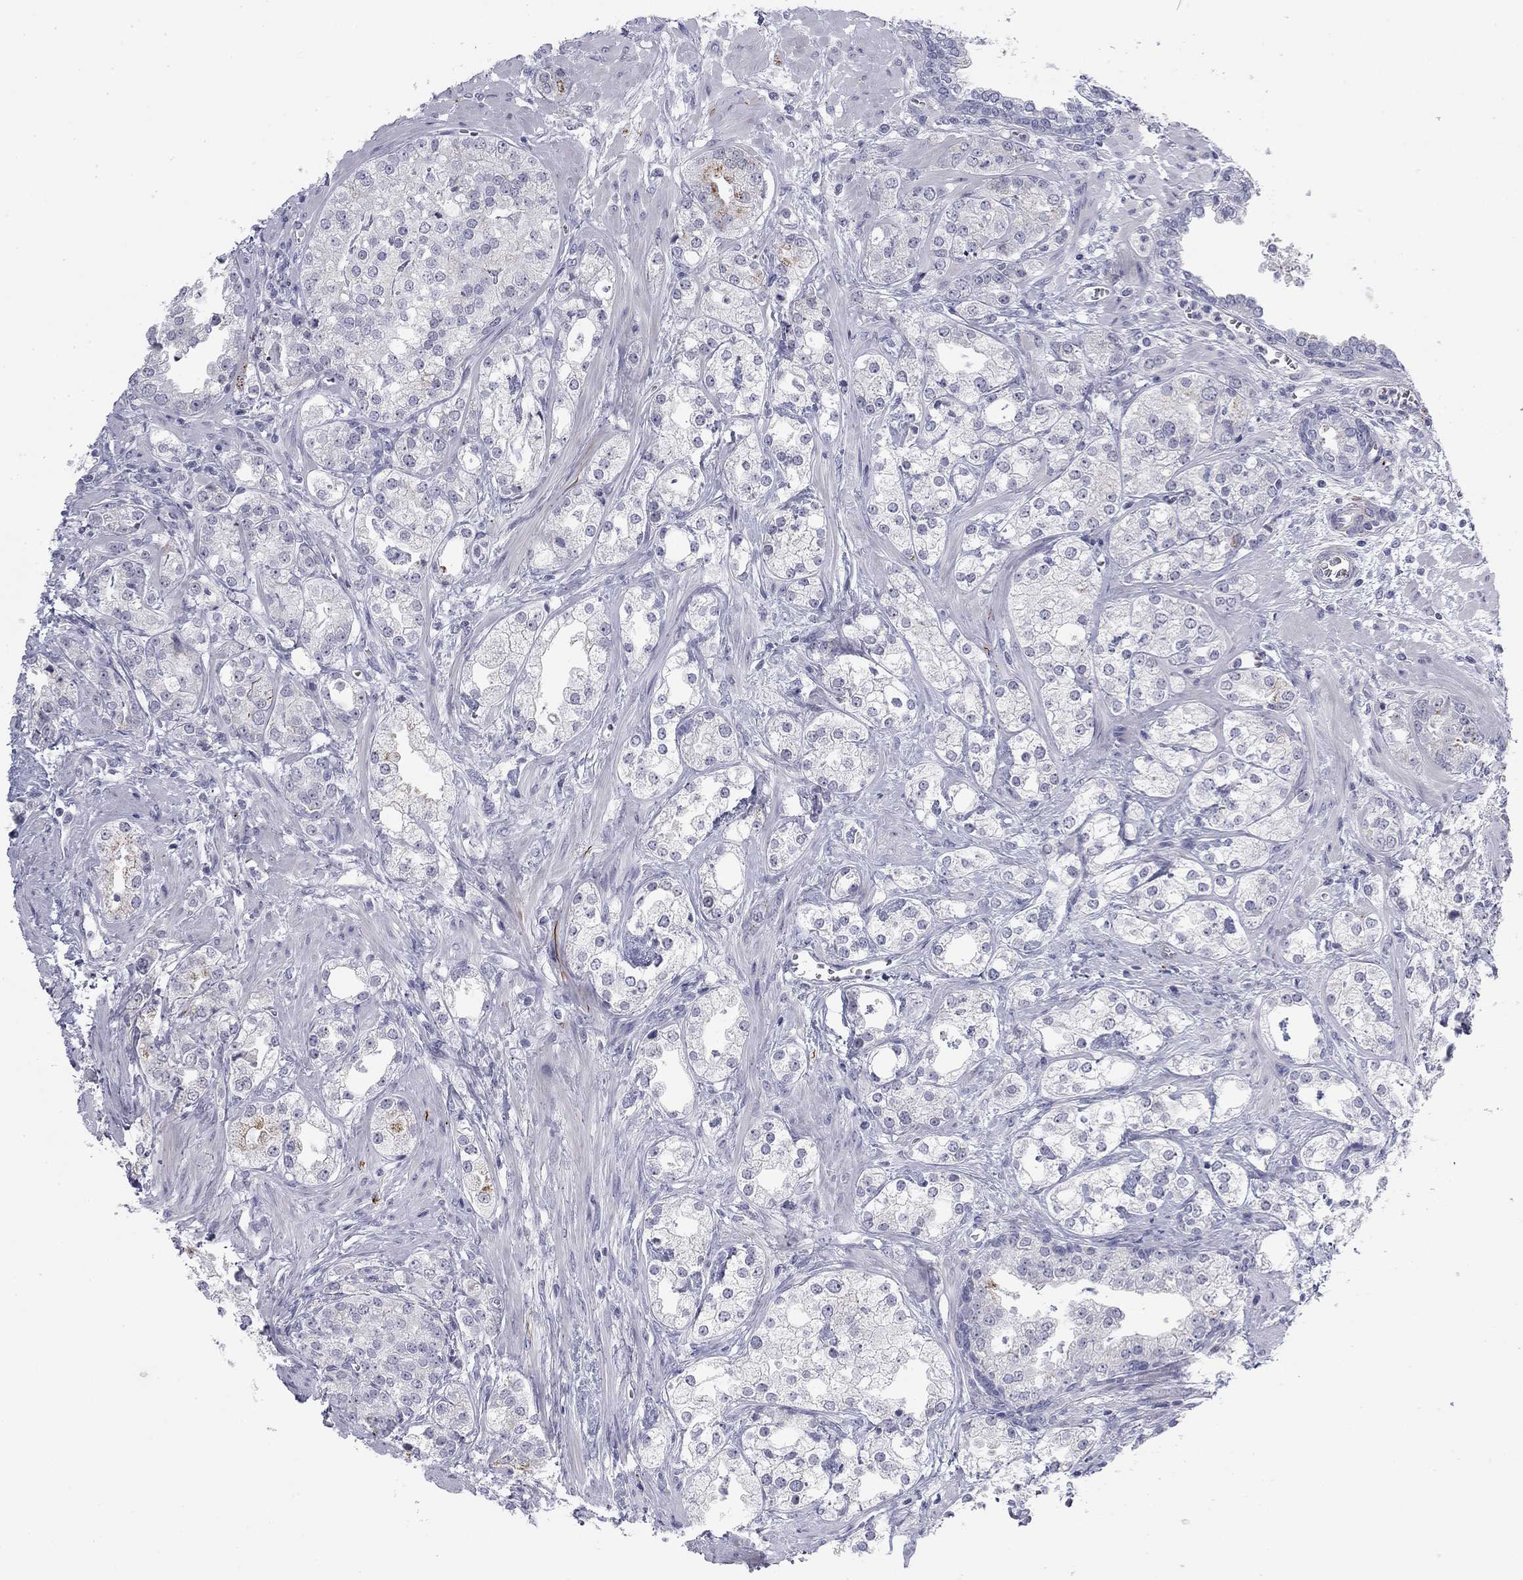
{"staining": {"intensity": "negative", "quantity": "none", "location": "none"}, "tissue": "prostate cancer", "cell_type": "Tumor cells", "image_type": "cancer", "snomed": [{"axis": "morphology", "description": "Adenocarcinoma, NOS"}, {"axis": "topography", "description": "Prostate and seminal vesicle, NOS"}, {"axis": "topography", "description": "Prostate"}], "caption": "The photomicrograph exhibits no significant positivity in tumor cells of prostate cancer.", "gene": "PRPH", "patient": {"sex": "male", "age": 62}}